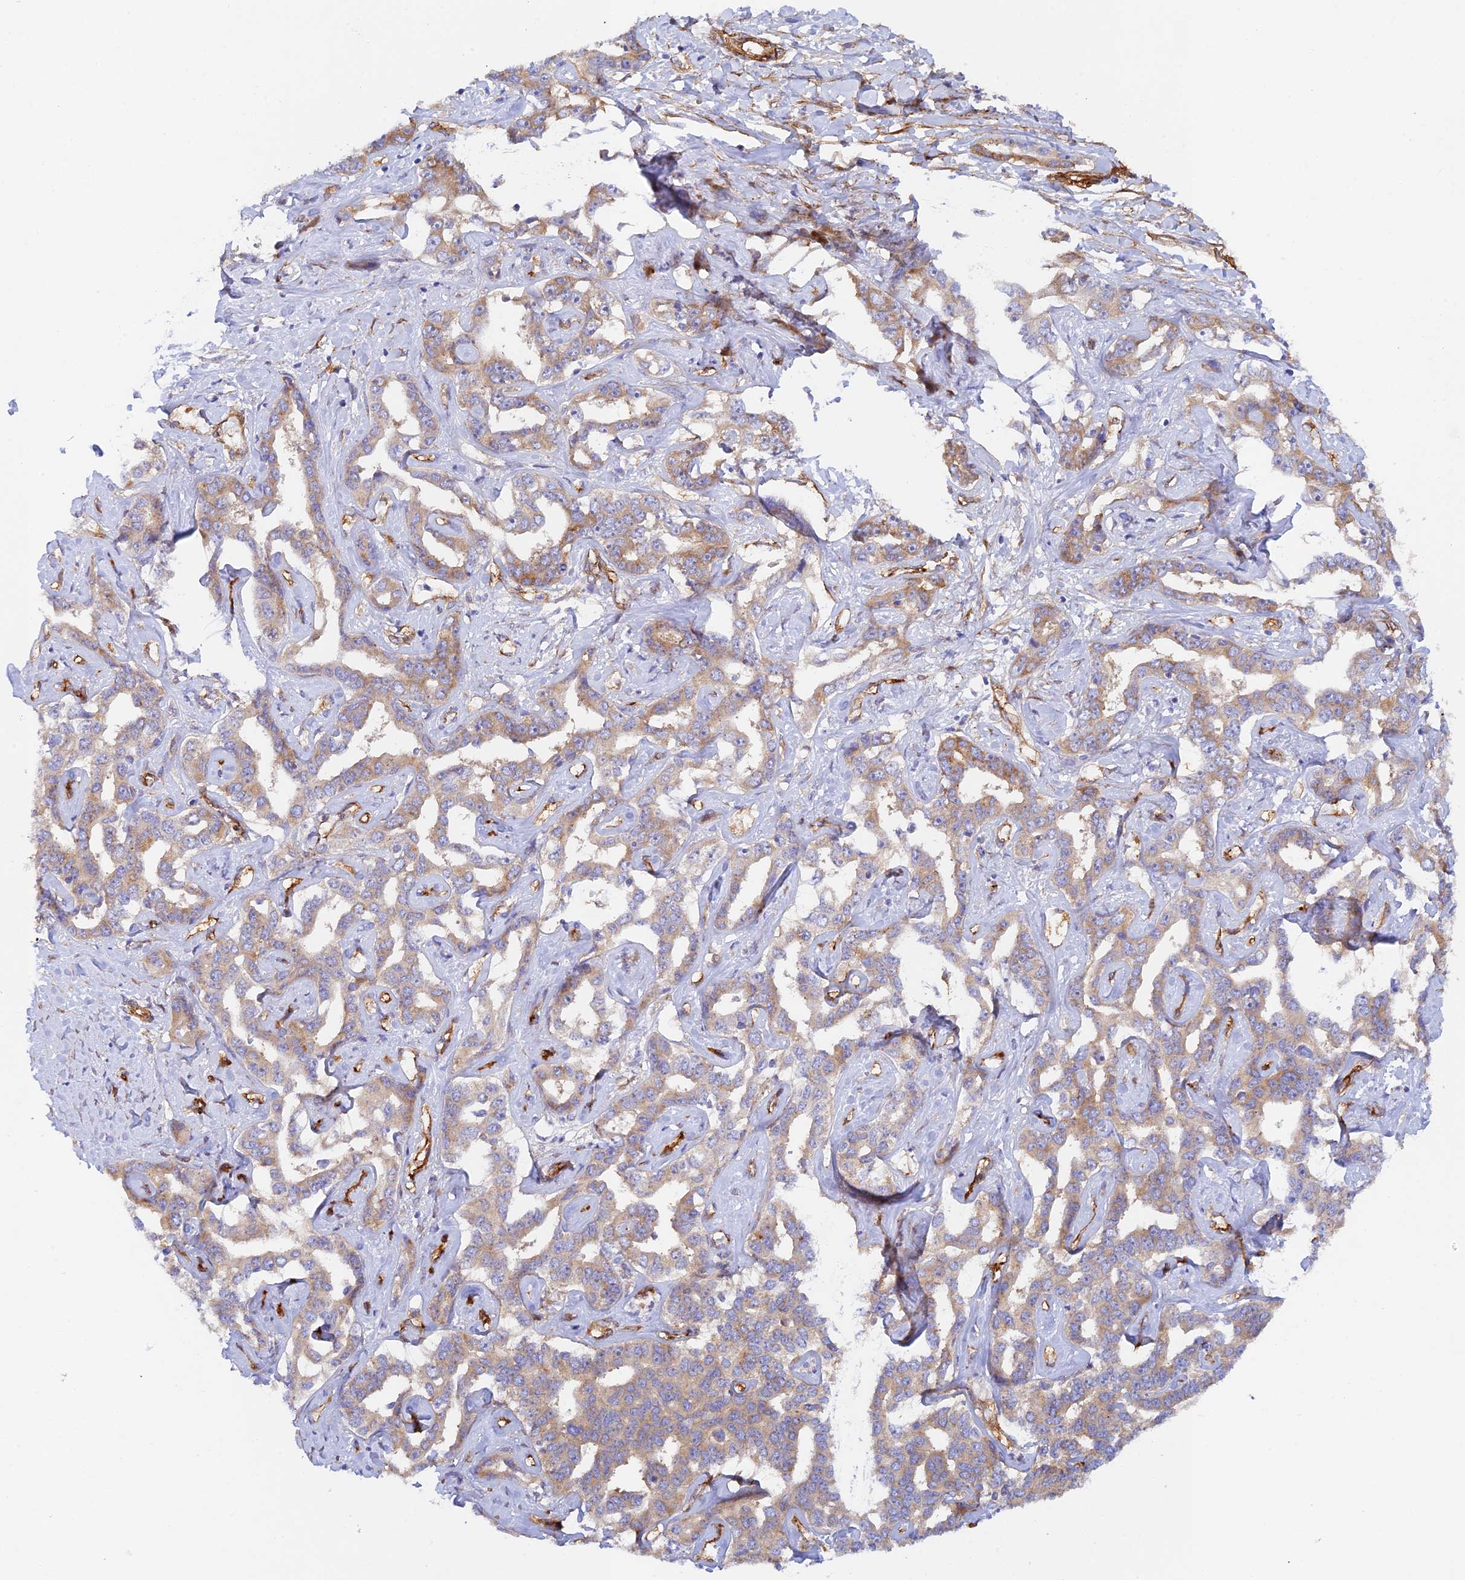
{"staining": {"intensity": "moderate", "quantity": "25%-75%", "location": "cytoplasmic/membranous"}, "tissue": "liver cancer", "cell_type": "Tumor cells", "image_type": "cancer", "snomed": [{"axis": "morphology", "description": "Cholangiocarcinoma"}, {"axis": "topography", "description": "Liver"}], "caption": "This is an image of IHC staining of cholangiocarcinoma (liver), which shows moderate expression in the cytoplasmic/membranous of tumor cells.", "gene": "MYO9A", "patient": {"sex": "male", "age": 59}}